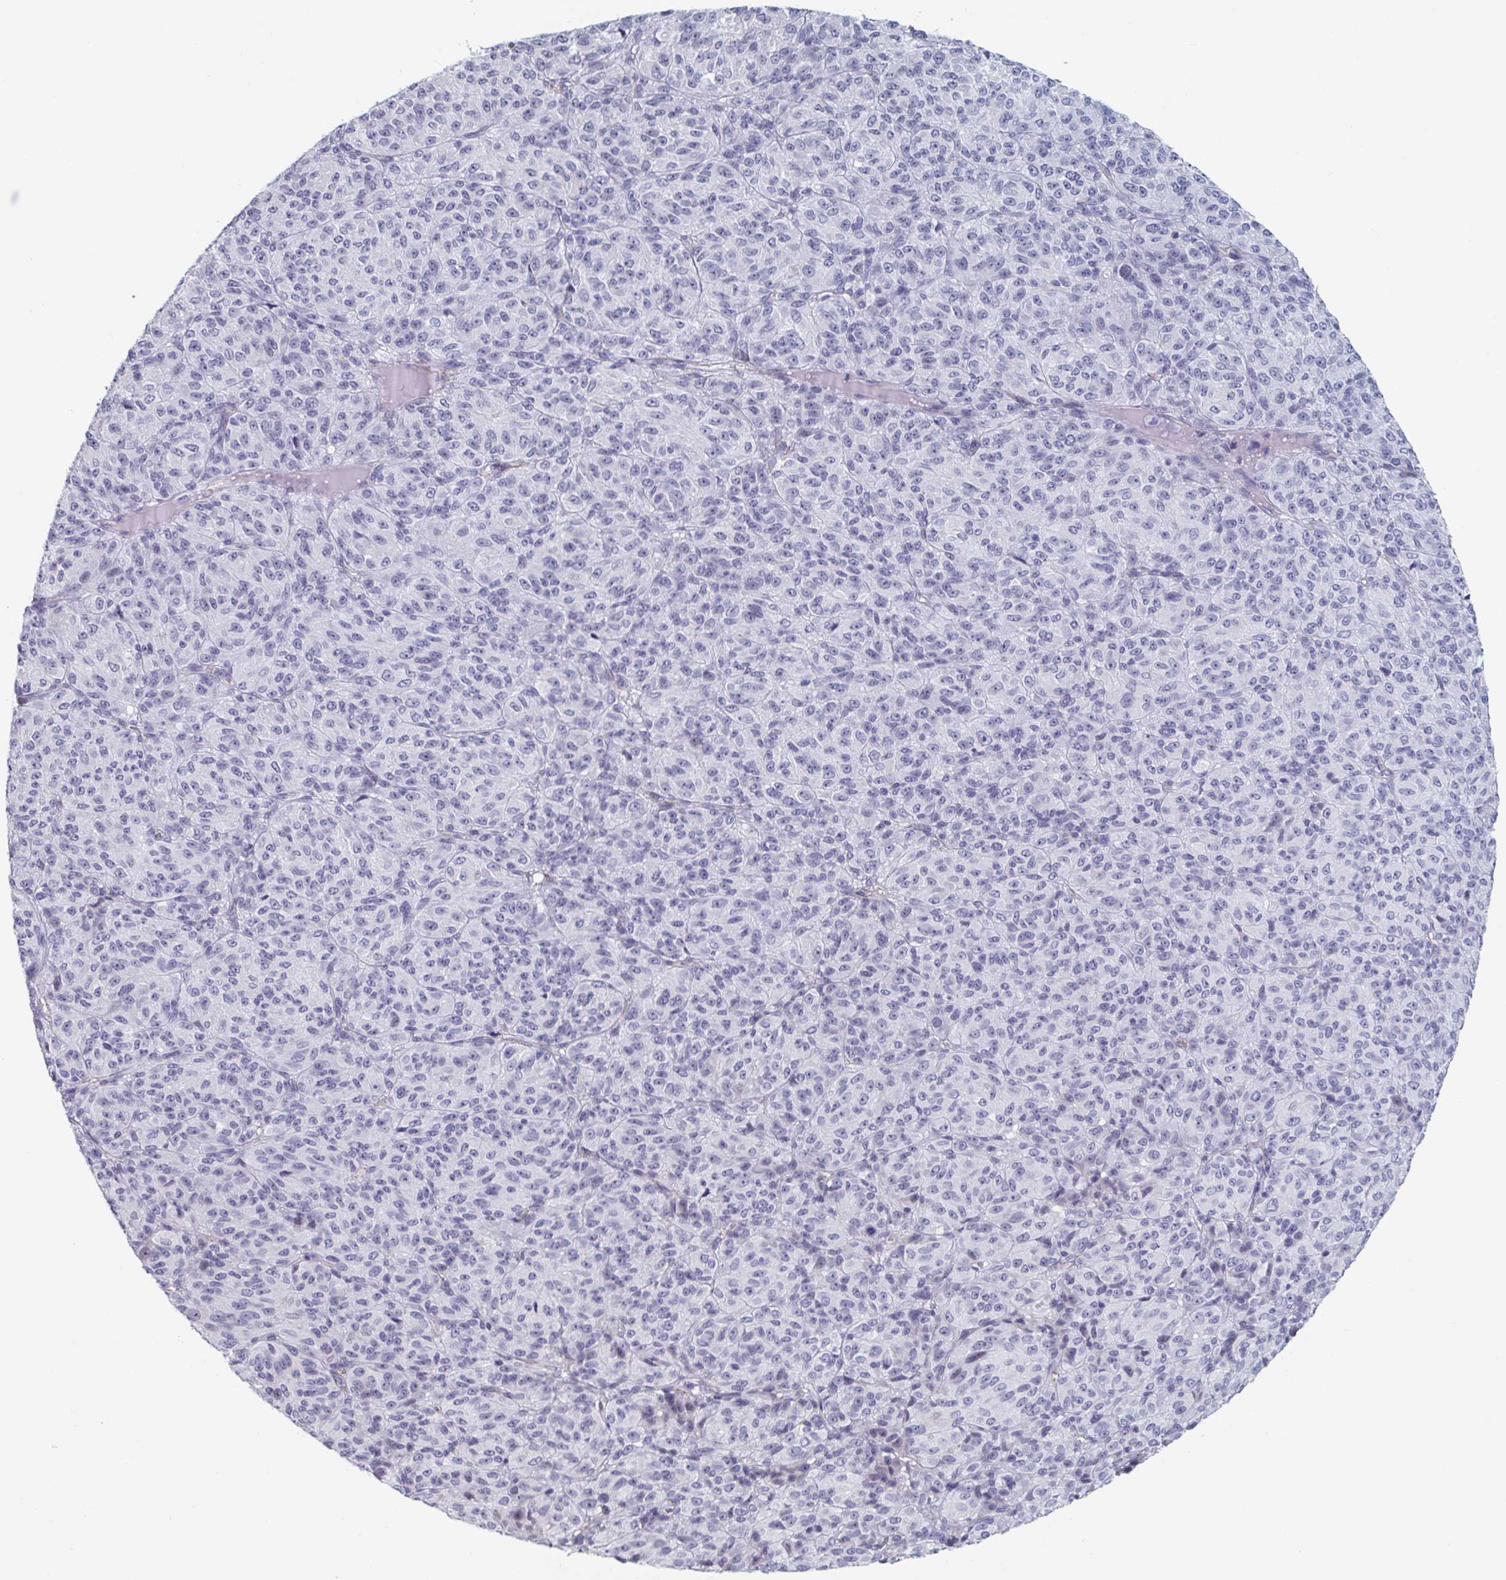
{"staining": {"intensity": "negative", "quantity": "none", "location": "none"}, "tissue": "melanoma", "cell_type": "Tumor cells", "image_type": "cancer", "snomed": [{"axis": "morphology", "description": "Malignant melanoma, Metastatic site"}, {"axis": "topography", "description": "Brain"}], "caption": "Micrograph shows no protein staining in tumor cells of melanoma tissue. (DAB IHC, high magnification).", "gene": "FOXA1", "patient": {"sex": "female", "age": 56}}